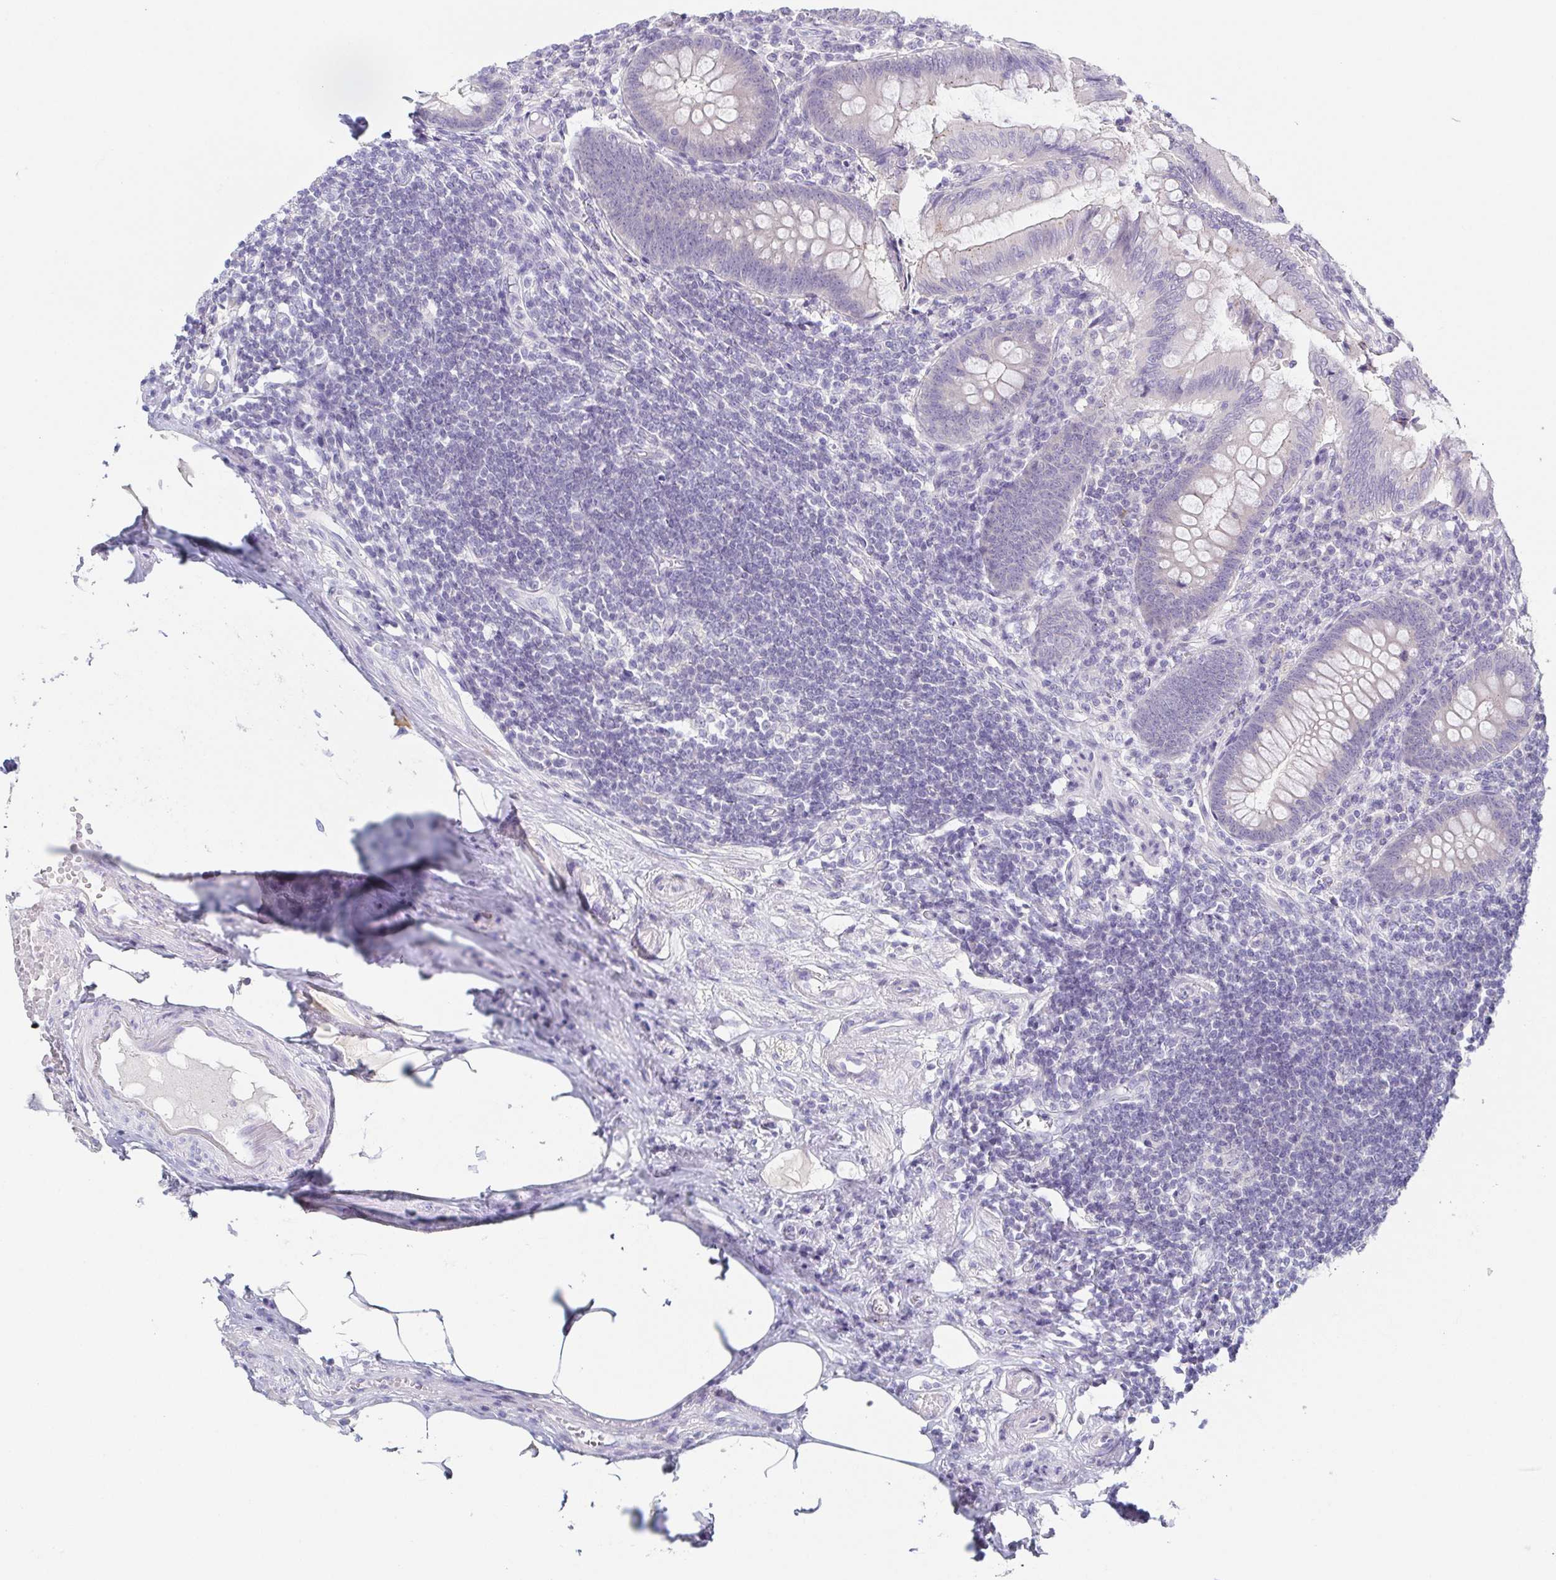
{"staining": {"intensity": "weak", "quantity": ">75%", "location": "cytoplasmic/membranous"}, "tissue": "appendix", "cell_type": "Glandular cells", "image_type": "normal", "snomed": [{"axis": "morphology", "description": "Normal tissue, NOS"}, {"axis": "topography", "description": "Appendix"}], "caption": "Glandular cells show low levels of weak cytoplasmic/membranous staining in about >75% of cells in normal appendix.", "gene": "HTR2A", "patient": {"sex": "female", "age": 57}}